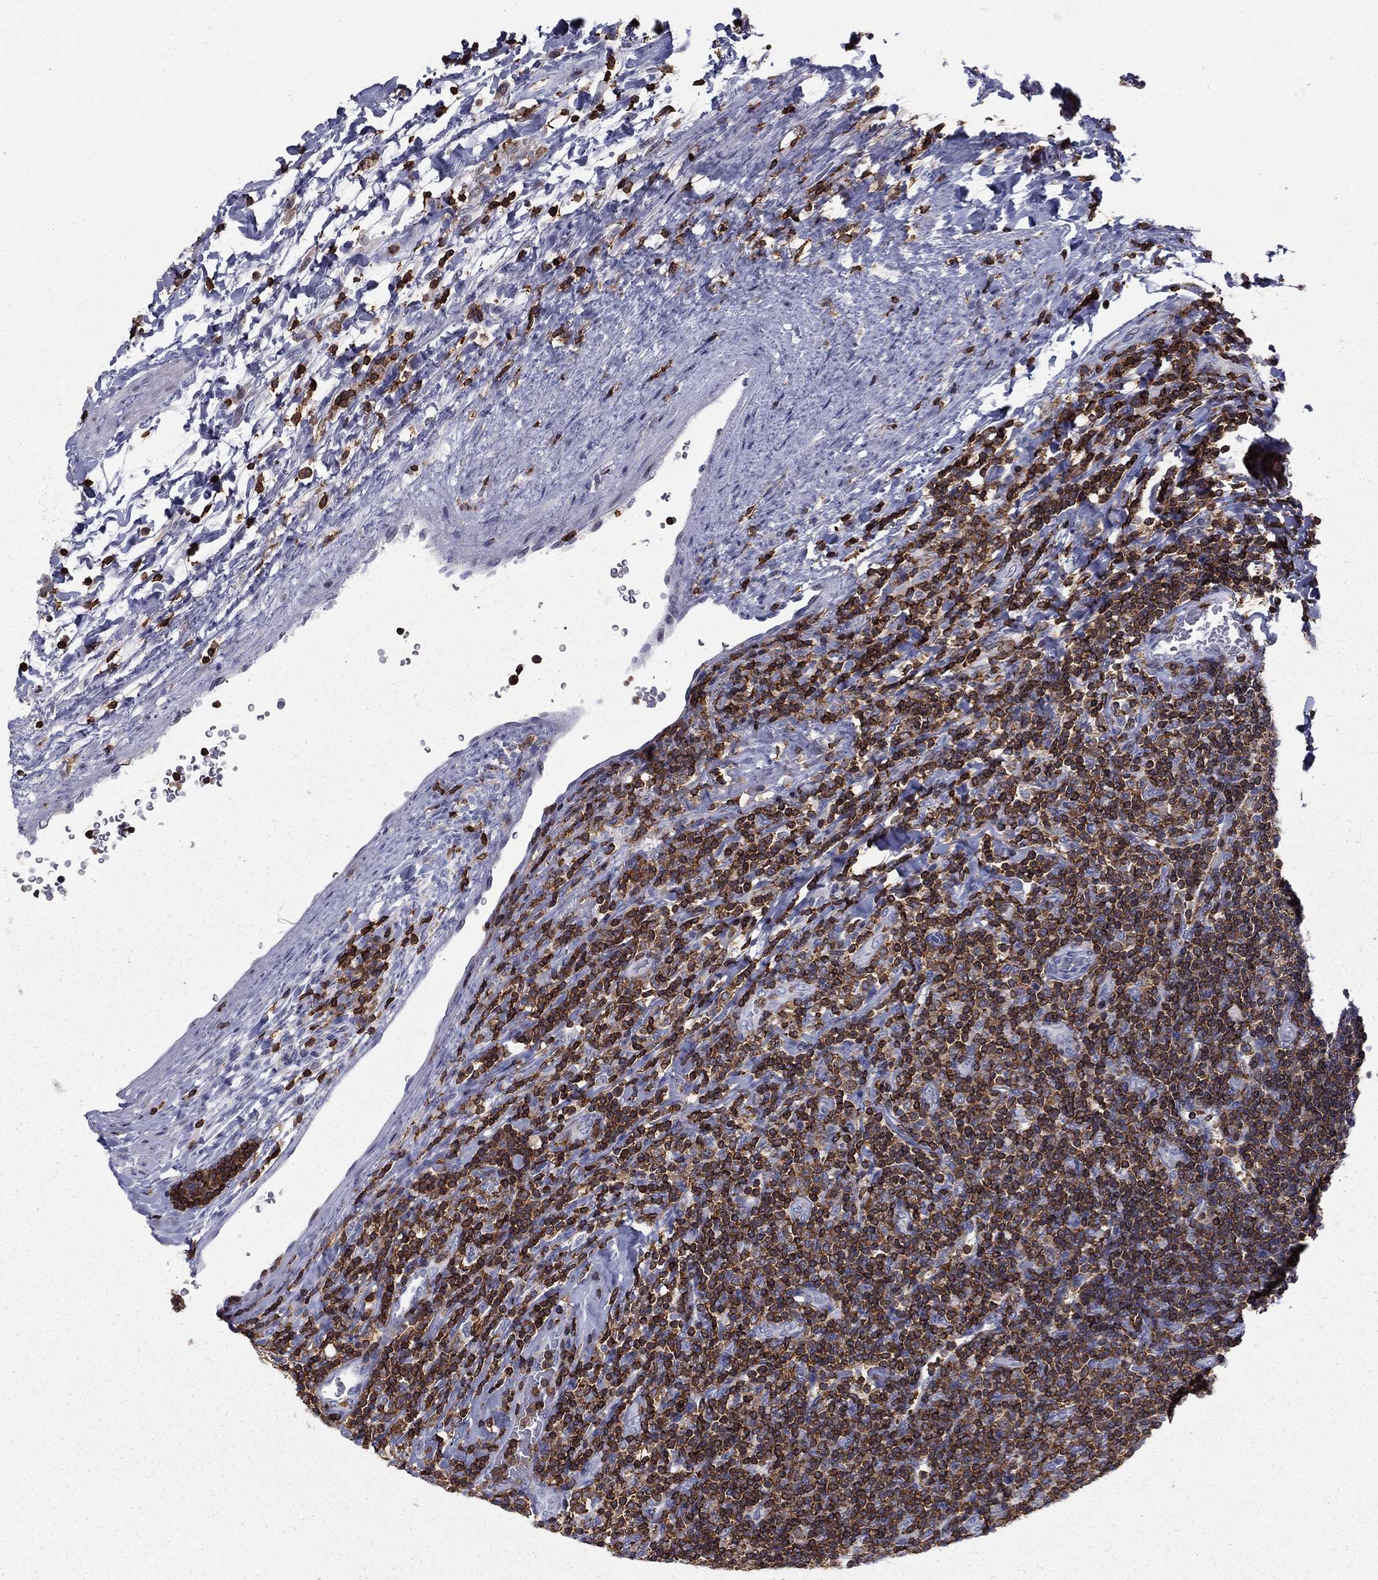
{"staining": {"intensity": "negative", "quantity": "none", "location": "none"}, "tissue": "lymphoma", "cell_type": "Tumor cells", "image_type": "cancer", "snomed": [{"axis": "morphology", "description": "Hodgkin's disease, NOS"}, {"axis": "topography", "description": "Lymph node"}], "caption": "DAB immunohistochemical staining of human Hodgkin's disease shows no significant expression in tumor cells.", "gene": "ARHGAP27", "patient": {"sex": "male", "age": 40}}